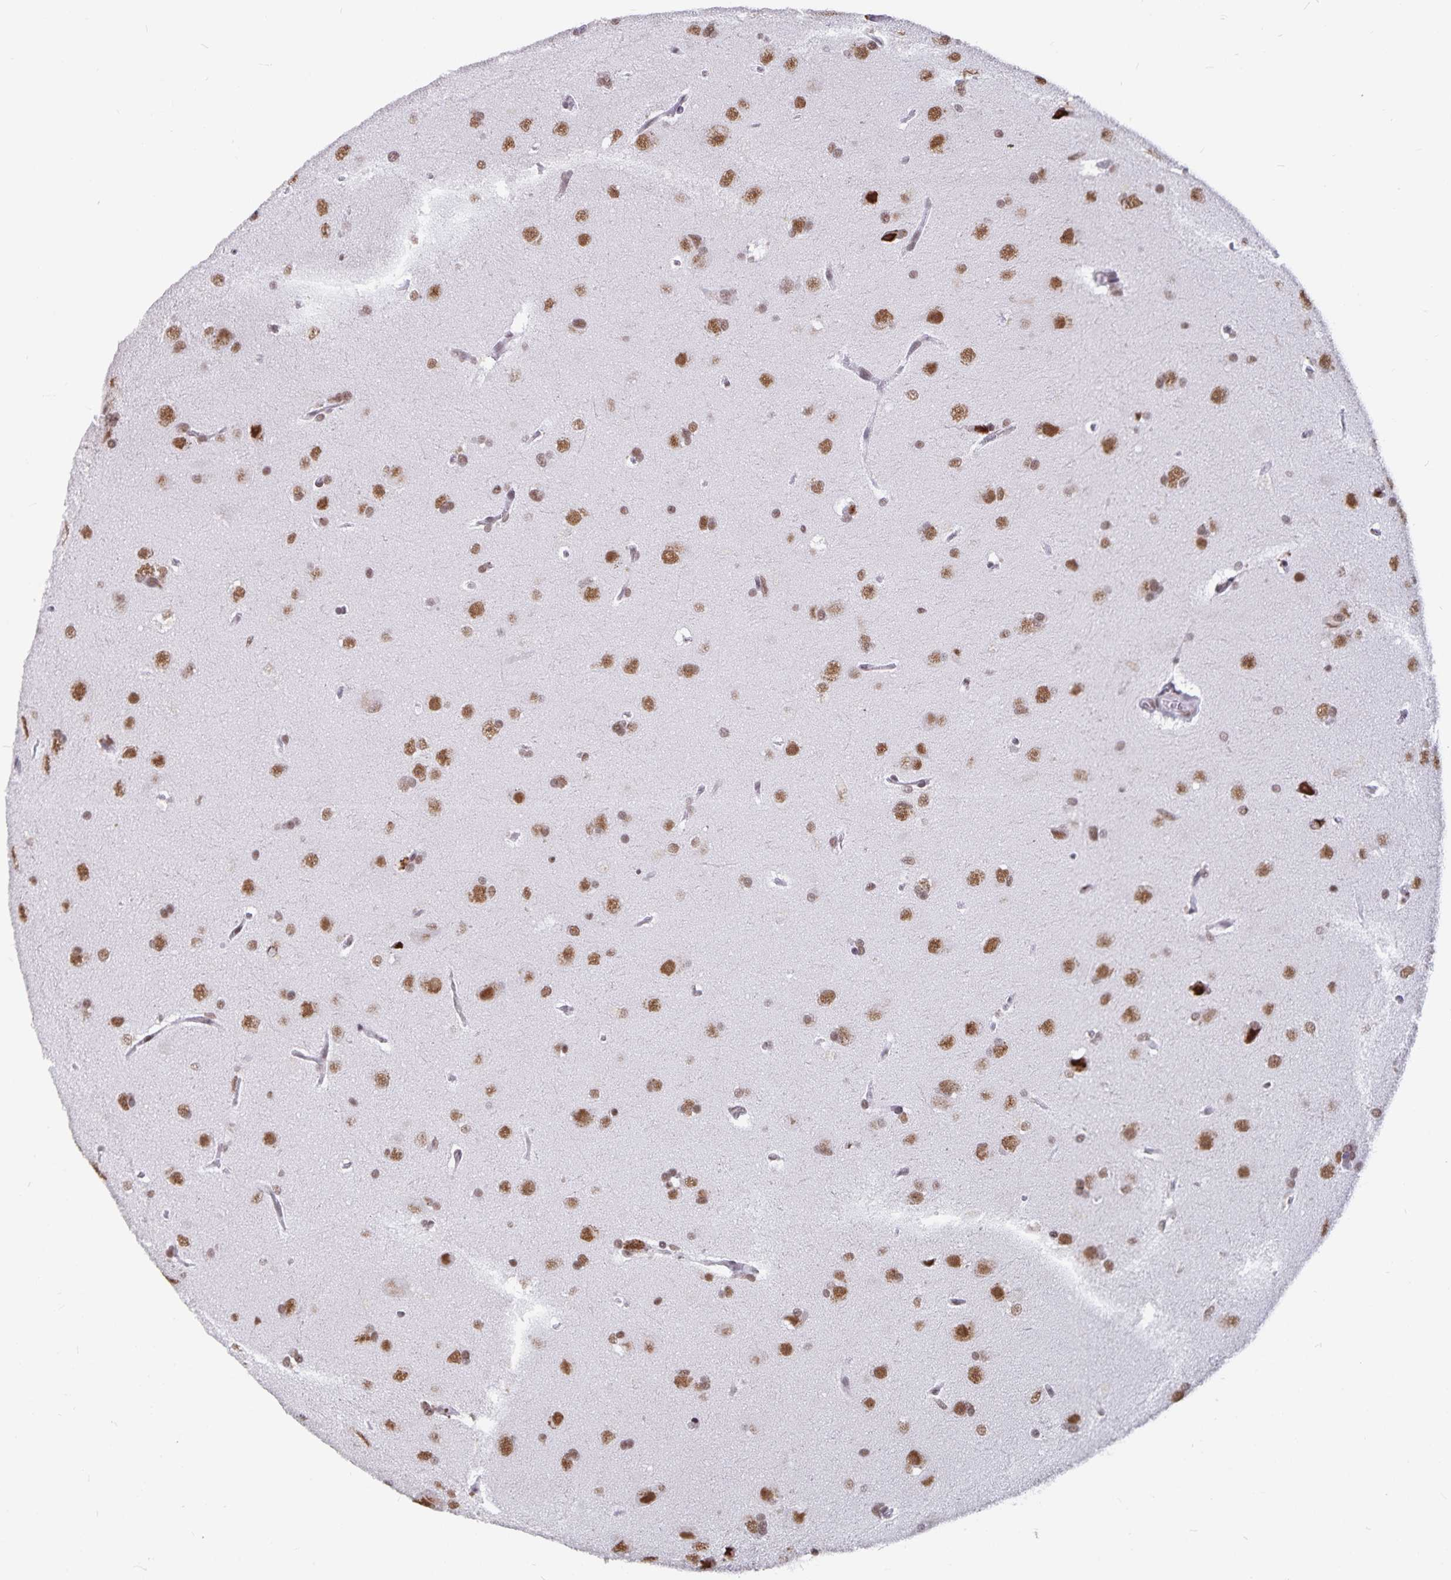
{"staining": {"intensity": "moderate", "quantity": ">75%", "location": "nuclear"}, "tissue": "glioma", "cell_type": "Tumor cells", "image_type": "cancer", "snomed": [{"axis": "morphology", "description": "Glioma, malignant, Low grade"}, {"axis": "topography", "description": "Brain"}], "caption": "A medium amount of moderate nuclear expression is seen in approximately >75% of tumor cells in glioma tissue. The staining was performed using DAB (3,3'-diaminobenzidine) to visualize the protein expression in brown, while the nuclei were stained in blue with hematoxylin (Magnification: 20x).", "gene": "PBX2", "patient": {"sex": "female", "age": 54}}